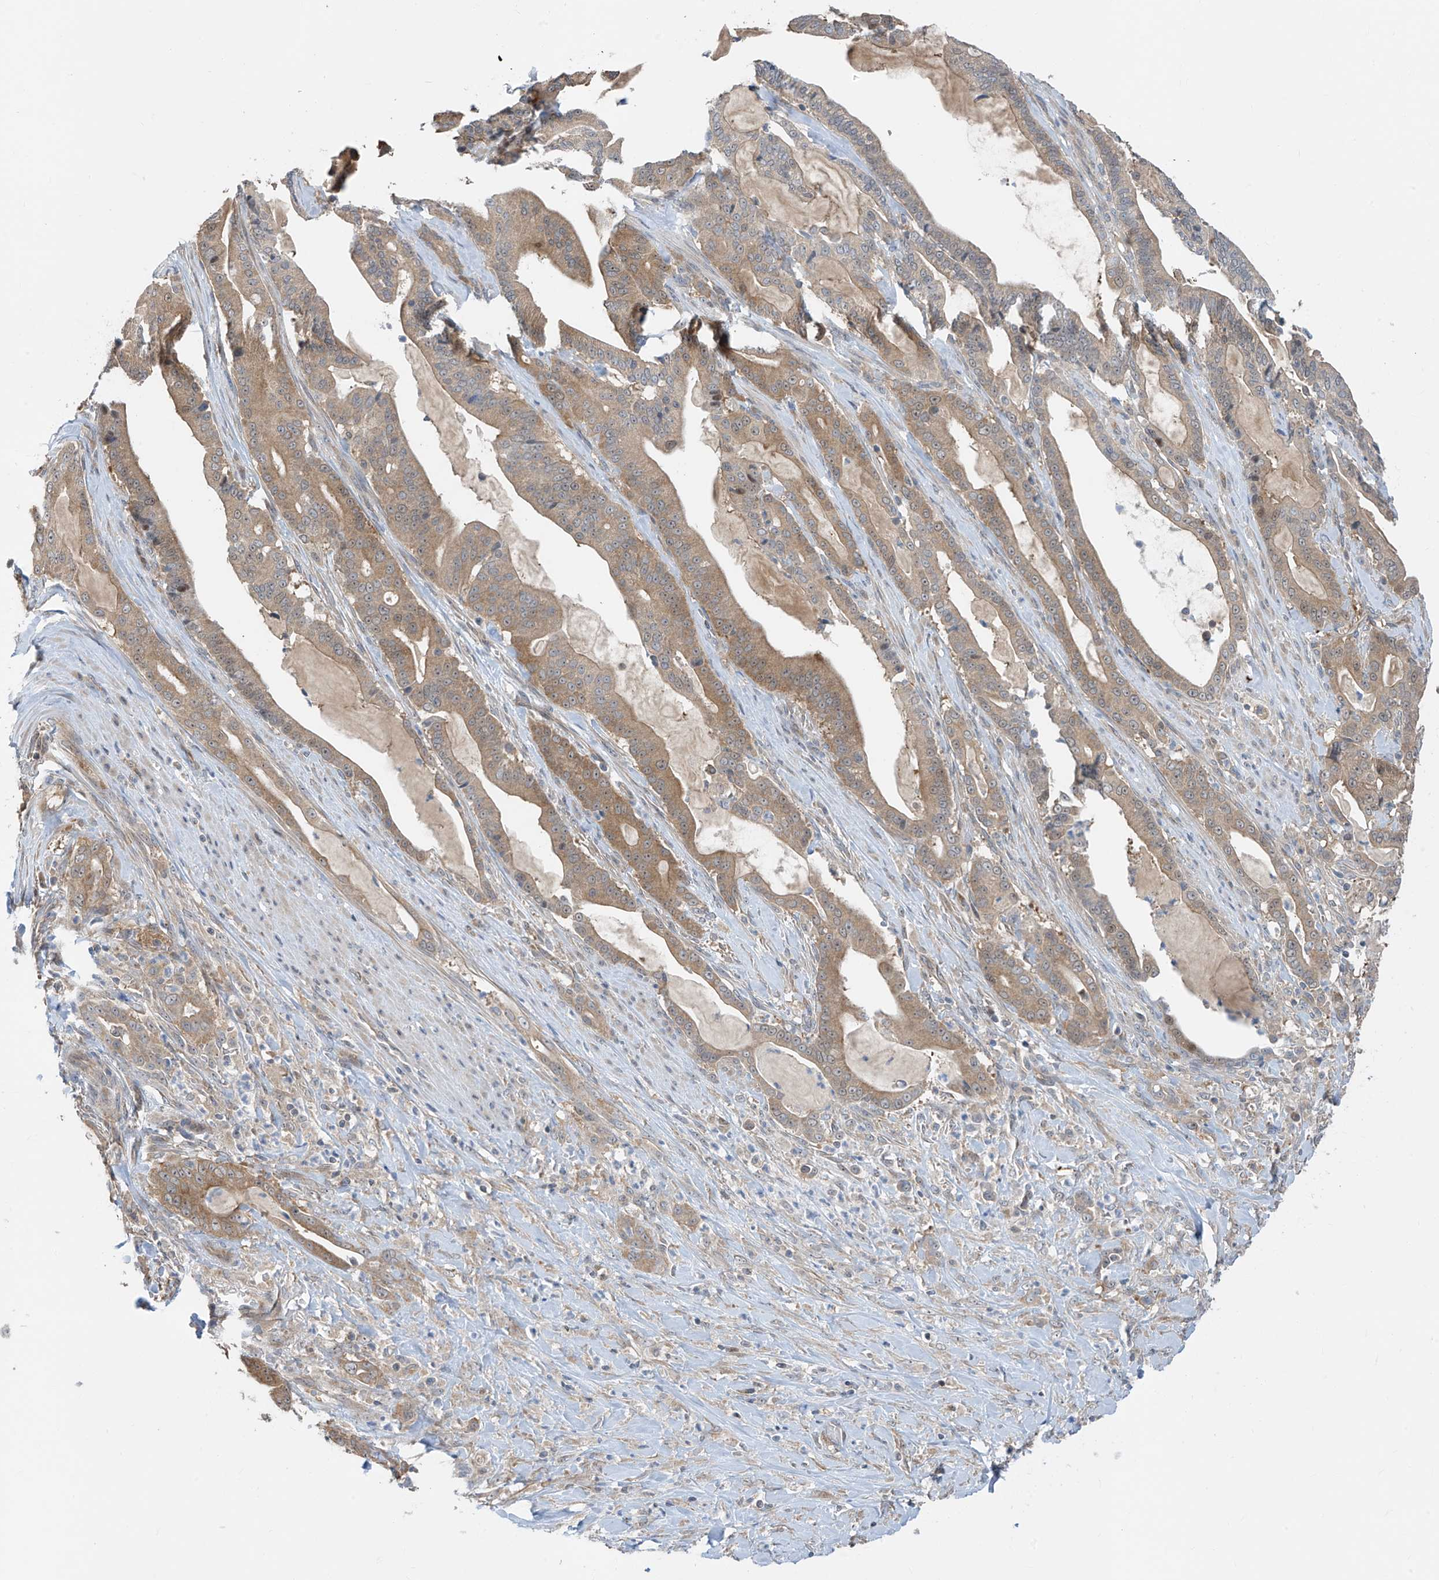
{"staining": {"intensity": "moderate", "quantity": ">75%", "location": "cytoplasmic/membranous"}, "tissue": "pancreatic cancer", "cell_type": "Tumor cells", "image_type": "cancer", "snomed": [{"axis": "morphology", "description": "Adenocarcinoma, NOS"}, {"axis": "topography", "description": "Pancreas"}], "caption": "Protein staining demonstrates moderate cytoplasmic/membranous positivity in about >75% of tumor cells in pancreatic cancer.", "gene": "TTC38", "patient": {"sex": "male", "age": 63}}